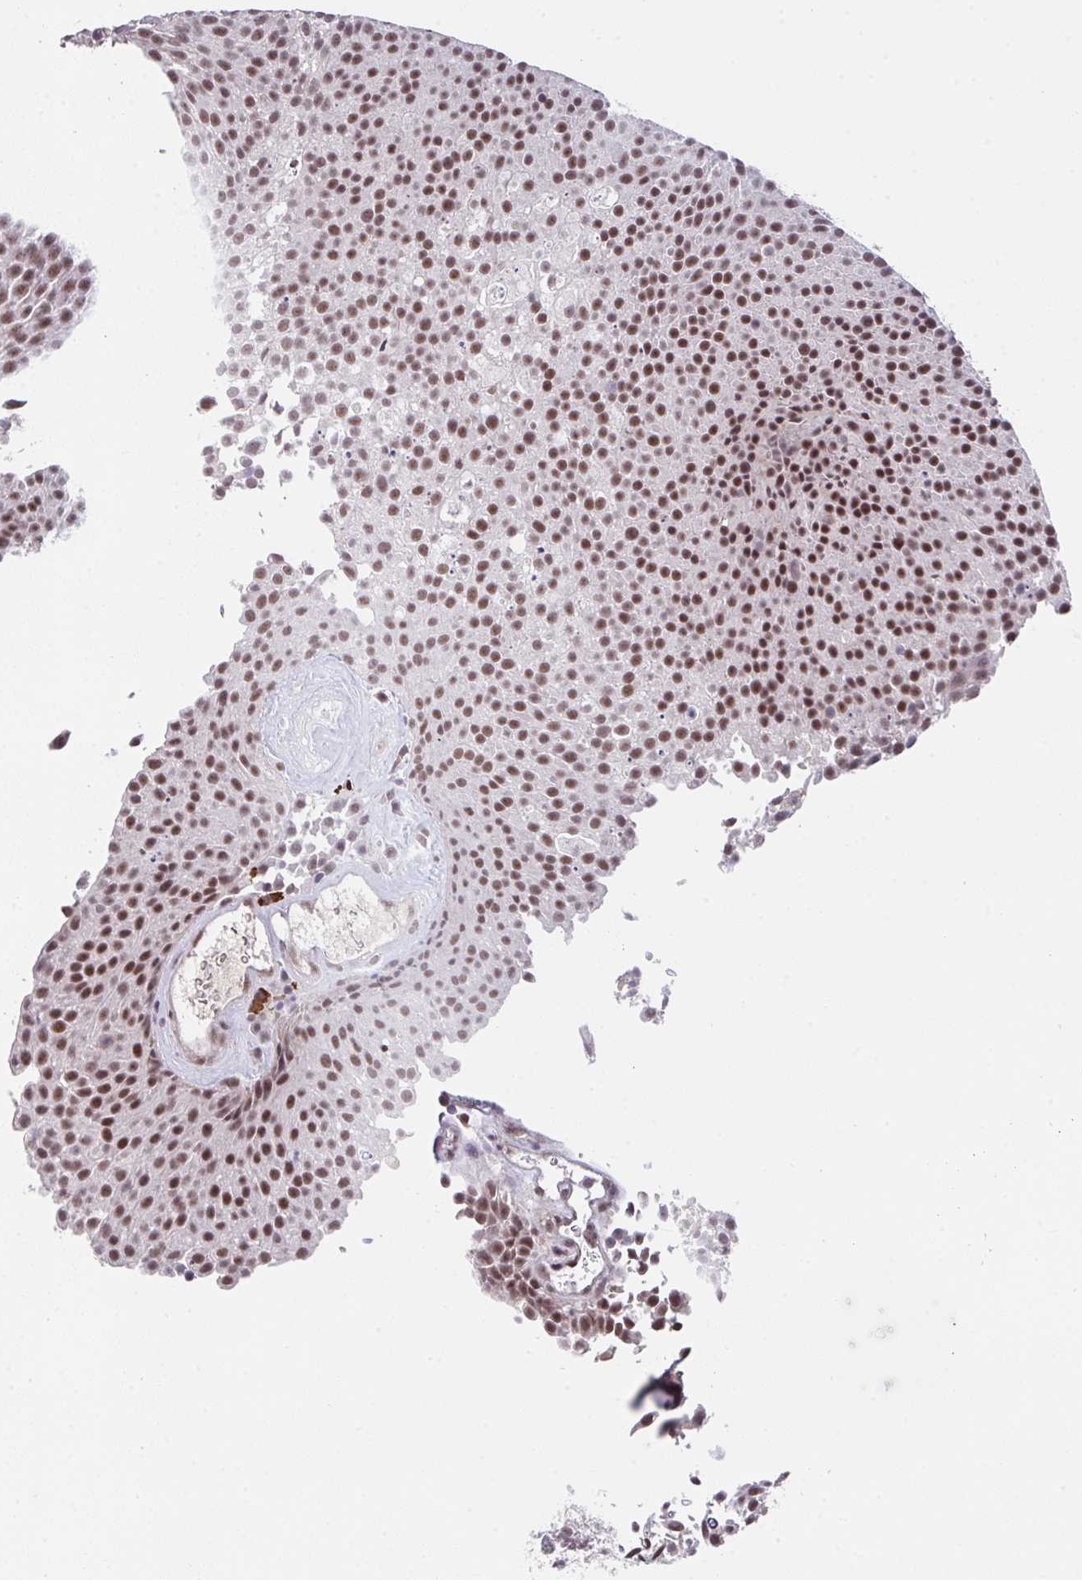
{"staining": {"intensity": "moderate", "quantity": ">75%", "location": "nuclear"}, "tissue": "urothelial cancer", "cell_type": "Tumor cells", "image_type": "cancer", "snomed": [{"axis": "morphology", "description": "Urothelial carcinoma, Low grade"}, {"axis": "topography", "description": "Urinary bladder"}], "caption": "High-power microscopy captured an immunohistochemistry photomicrograph of urothelial cancer, revealing moderate nuclear positivity in approximately >75% of tumor cells.", "gene": "RBBP6", "patient": {"sex": "female", "age": 79}}